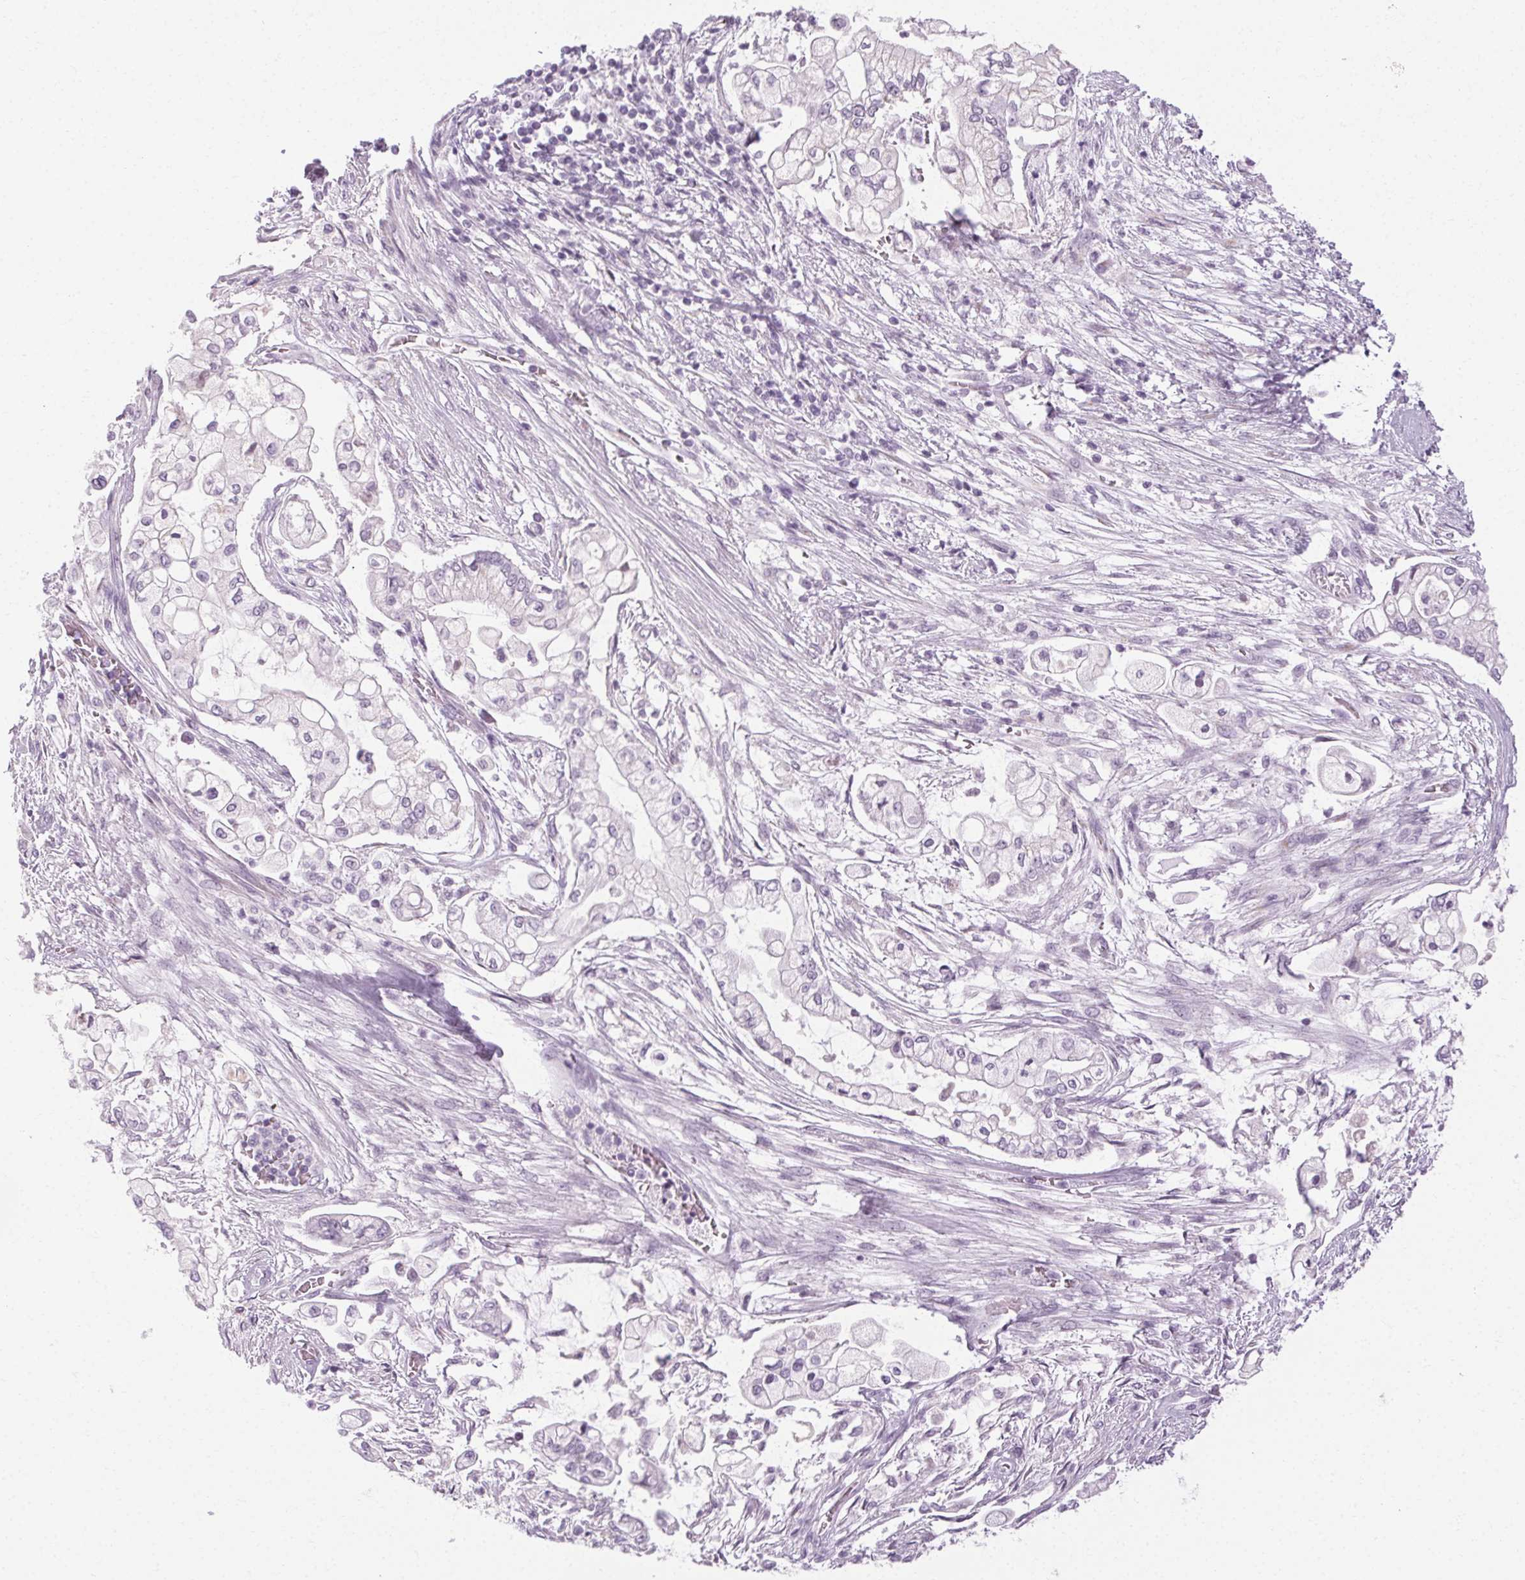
{"staining": {"intensity": "negative", "quantity": "none", "location": "none"}, "tissue": "pancreatic cancer", "cell_type": "Tumor cells", "image_type": "cancer", "snomed": [{"axis": "morphology", "description": "Adenocarcinoma, NOS"}, {"axis": "topography", "description": "Pancreas"}], "caption": "Histopathology image shows no significant protein expression in tumor cells of pancreatic cancer. (Brightfield microscopy of DAB immunohistochemistry at high magnification).", "gene": "POMC", "patient": {"sex": "female", "age": 69}}